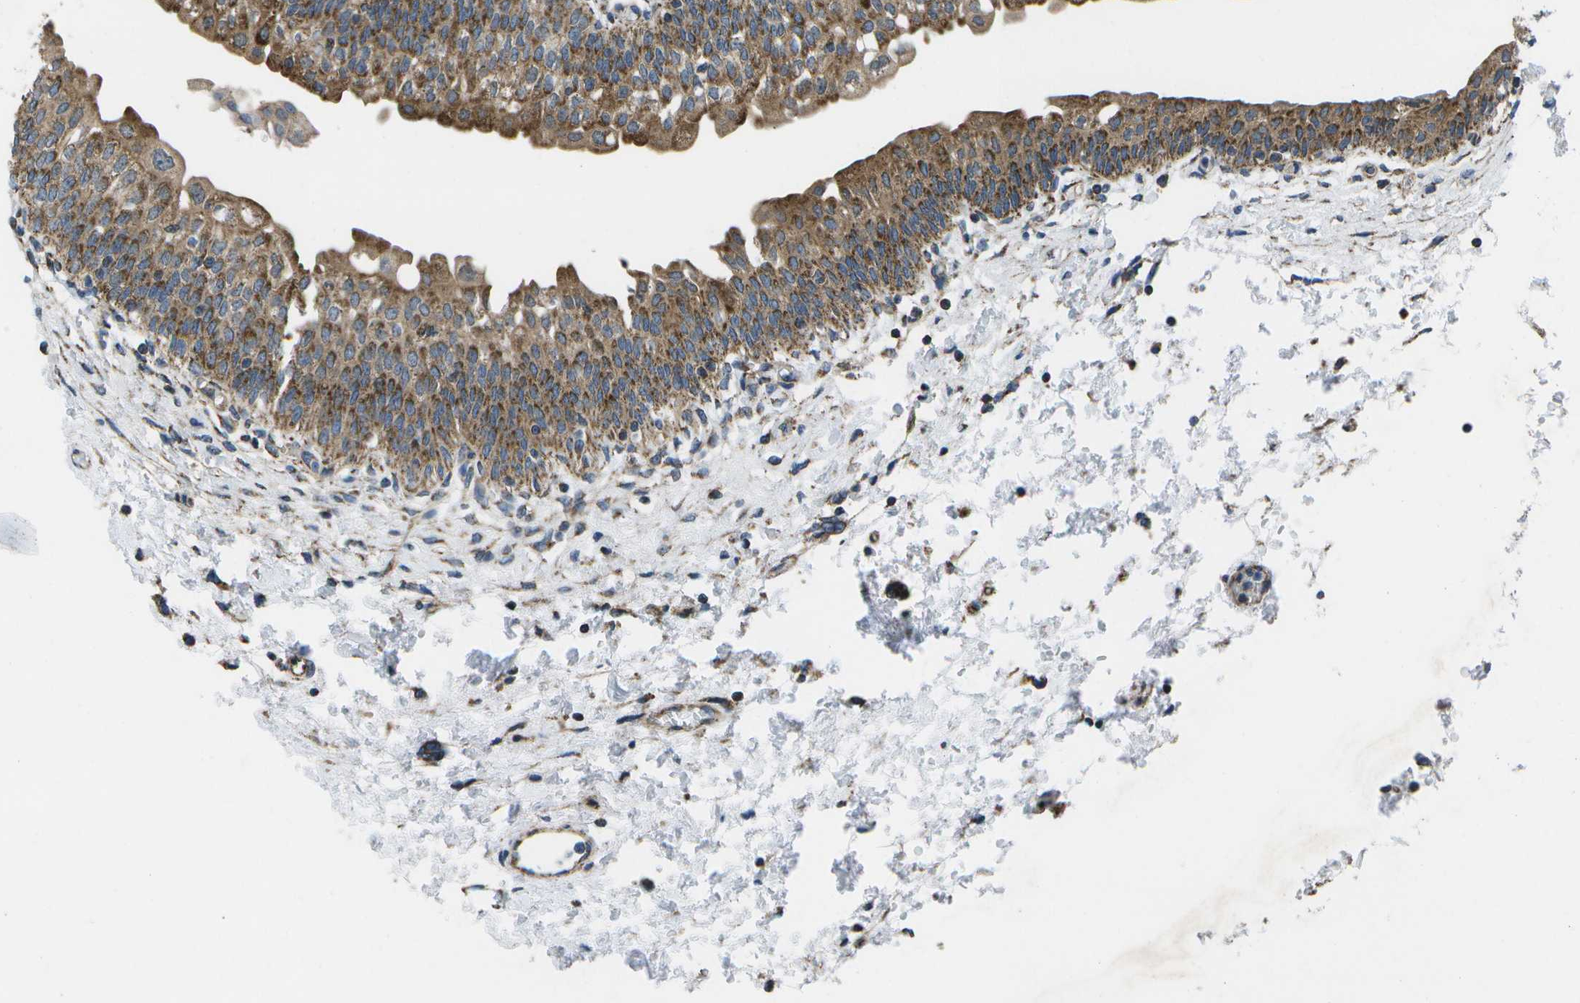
{"staining": {"intensity": "moderate", "quantity": ">75%", "location": "cytoplasmic/membranous"}, "tissue": "urinary bladder", "cell_type": "Urothelial cells", "image_type": "normal", "snomed": [{"axis": "morphology", "description": "Normal tissue, NOS"}, {"axis": "topography", "description": "Urinary bladder"}], "caption": "Immunohistochemical staining of benign urinary bladder demonstrates medium levels of moderate cytoplasmic/membranous staining in approximately >75% of urothelial cells. (DAB (3,3'-diaminobenzidine) = brown stain, brightfield microscopy at high magnification).", "gene": "MVK", "patient": {"sex": "male", "age": 55}}